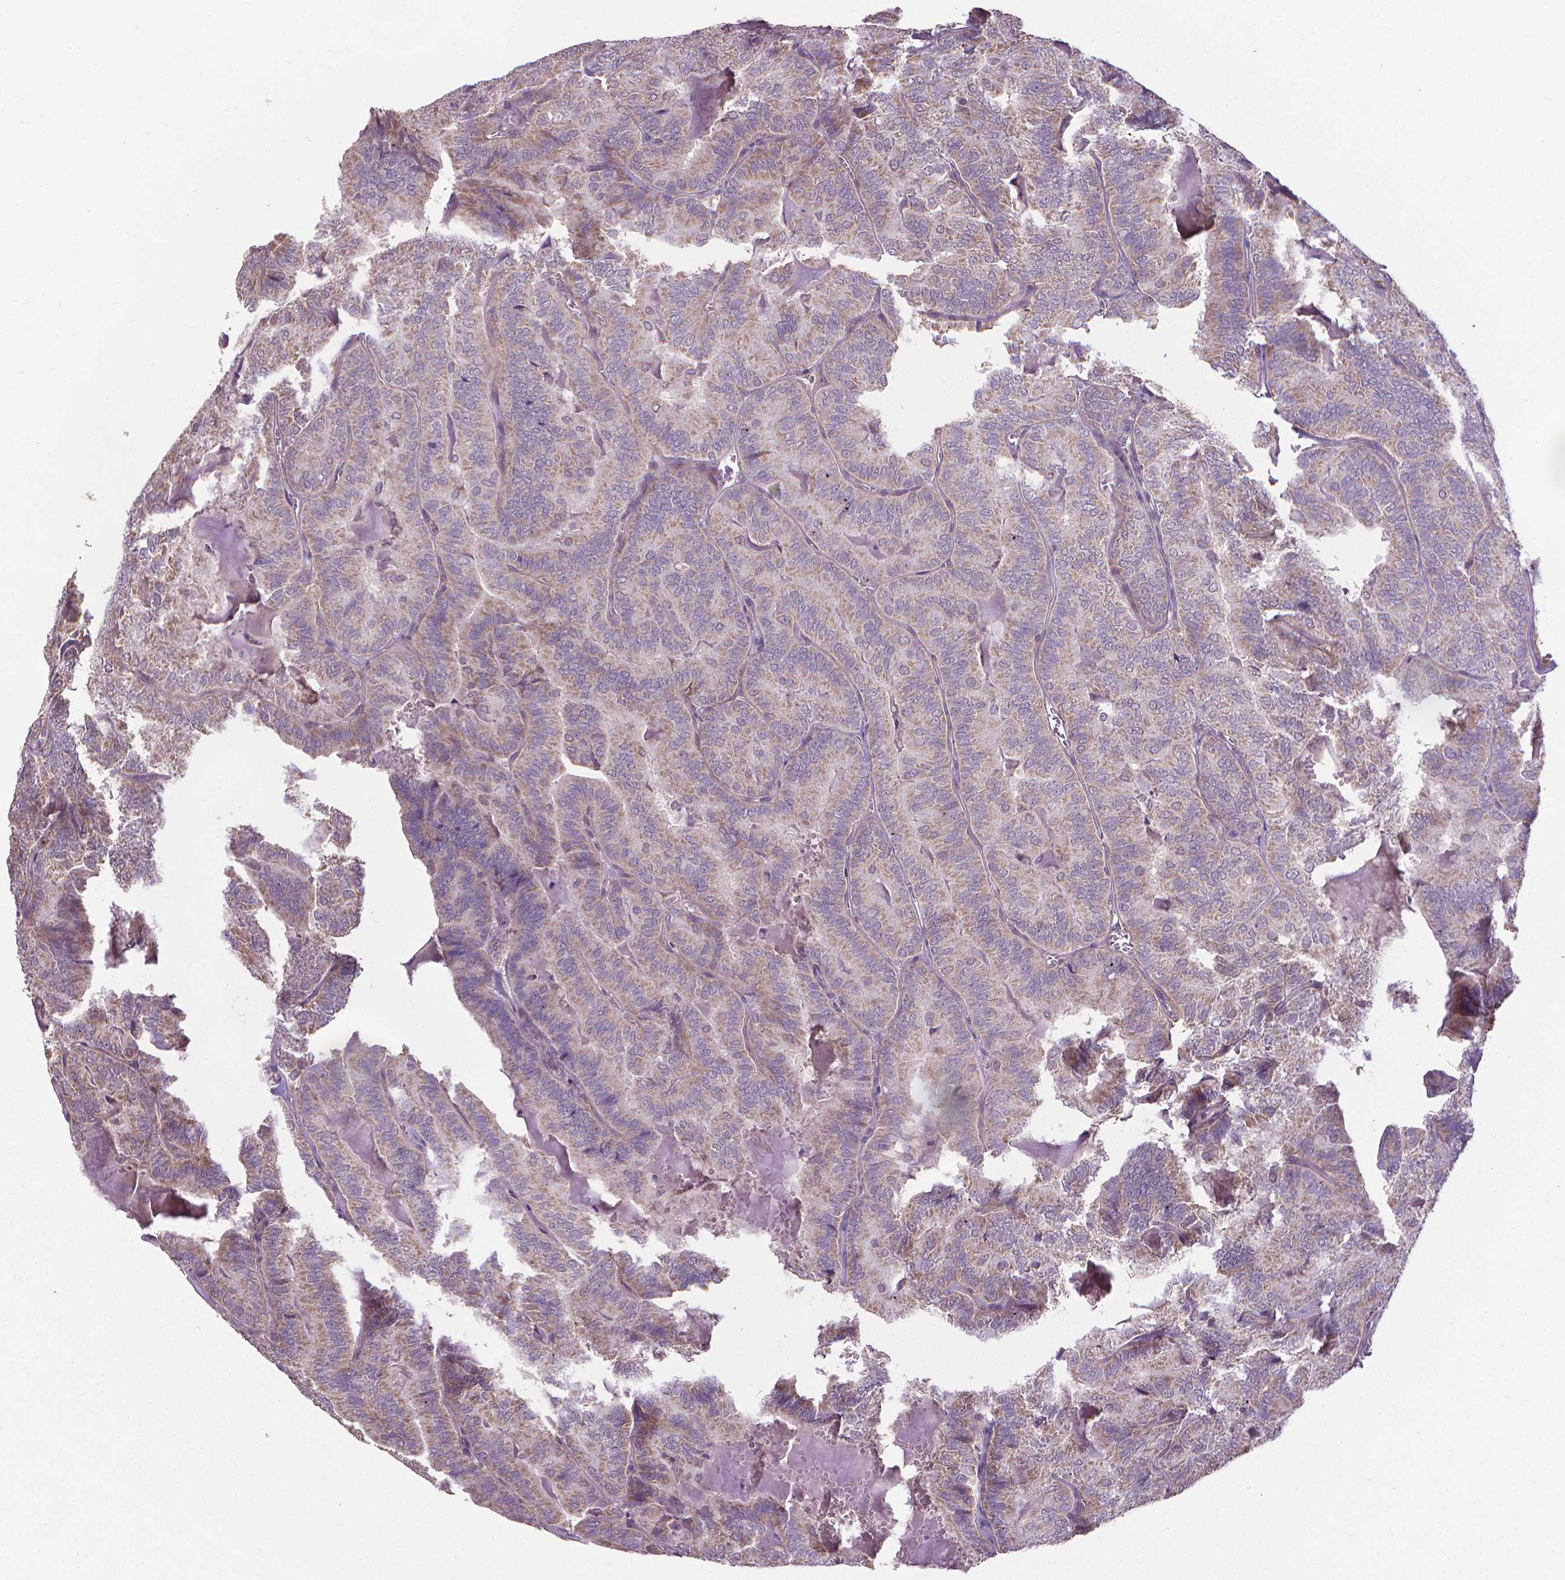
{"staining": {"intensity": "weak", "quantity": "25%-75%", "location": "cytoplasmic/membranous"}, "tissue": "thyroid cancer", "cell_type": "Tumor cells", "image_type": "cancer", "snomed": [{"axis": "morphology", "description": "Papillary adenocarcinoma, NOS"}, {"axis": "topography", "description": "Thyroid gland"}], "caption": "Protein staining exhibits weak cytoplasmic/membranous staining in about 25%-75% of tumor cells in thyroid cancer. (Brightfield microscopy of DAB IHC at high magnification).", "gene": "GPR63", "patient": {"sex": "female", "age": 75}}